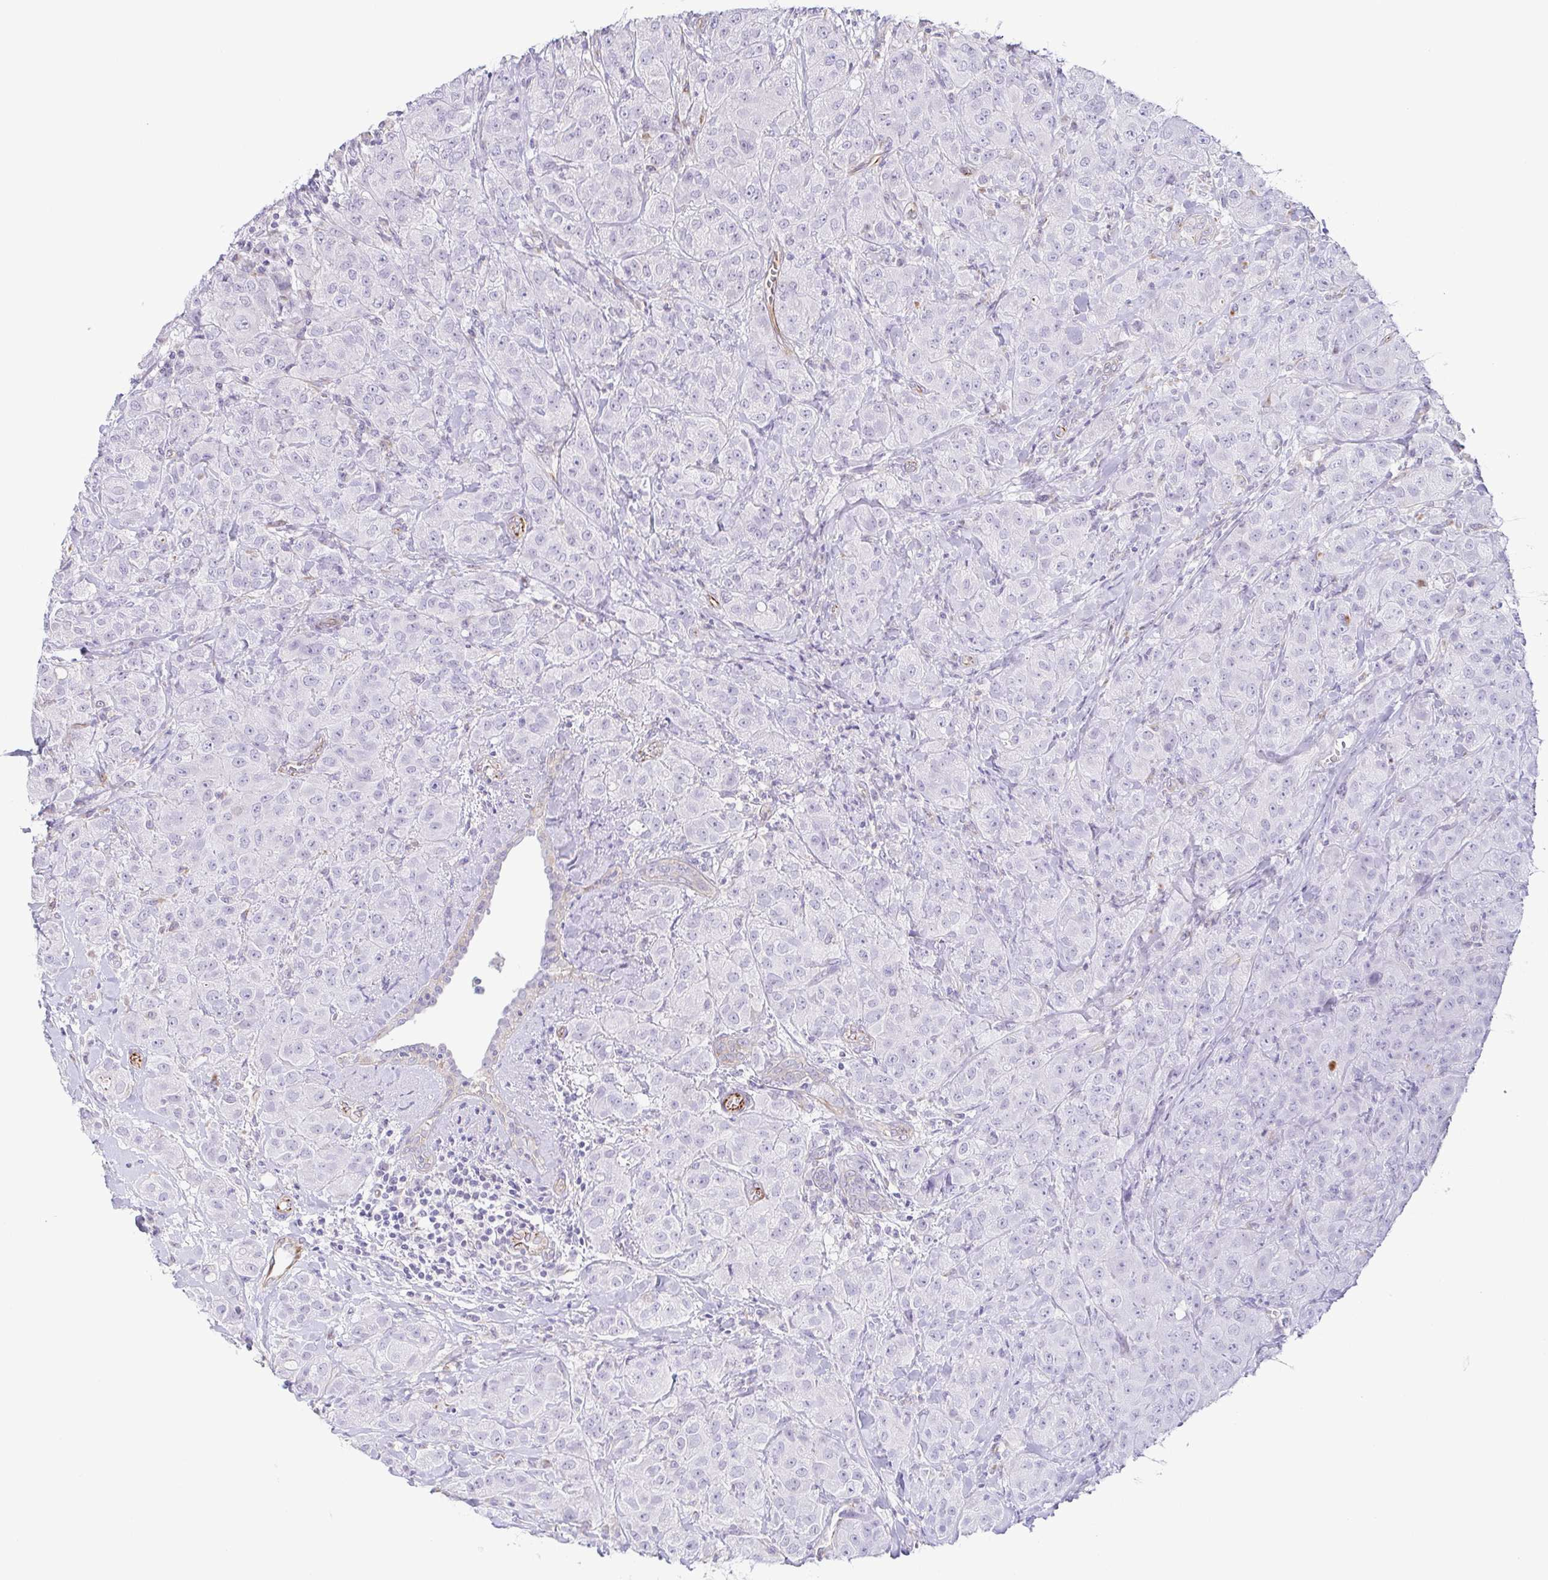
{"staining": {"intensity": "negative", "quantity": "none", "location": "none"}, "tissue": "breast cancer", "cell_type": "Tumor cells", "image_type": "cancer", "snomed": [{"axis": "morphology", "description": "Normal tissue, NOS"}, {"axis": "morphology", "description": "Duct carcinoma"}, {"axis": "topography", "description": "Breast"}], "caption": "Tumor cells show no significant protein staining in breast cancer.", "gene": "COL17A1", "patient": {"sex": "female", "age": 43}}